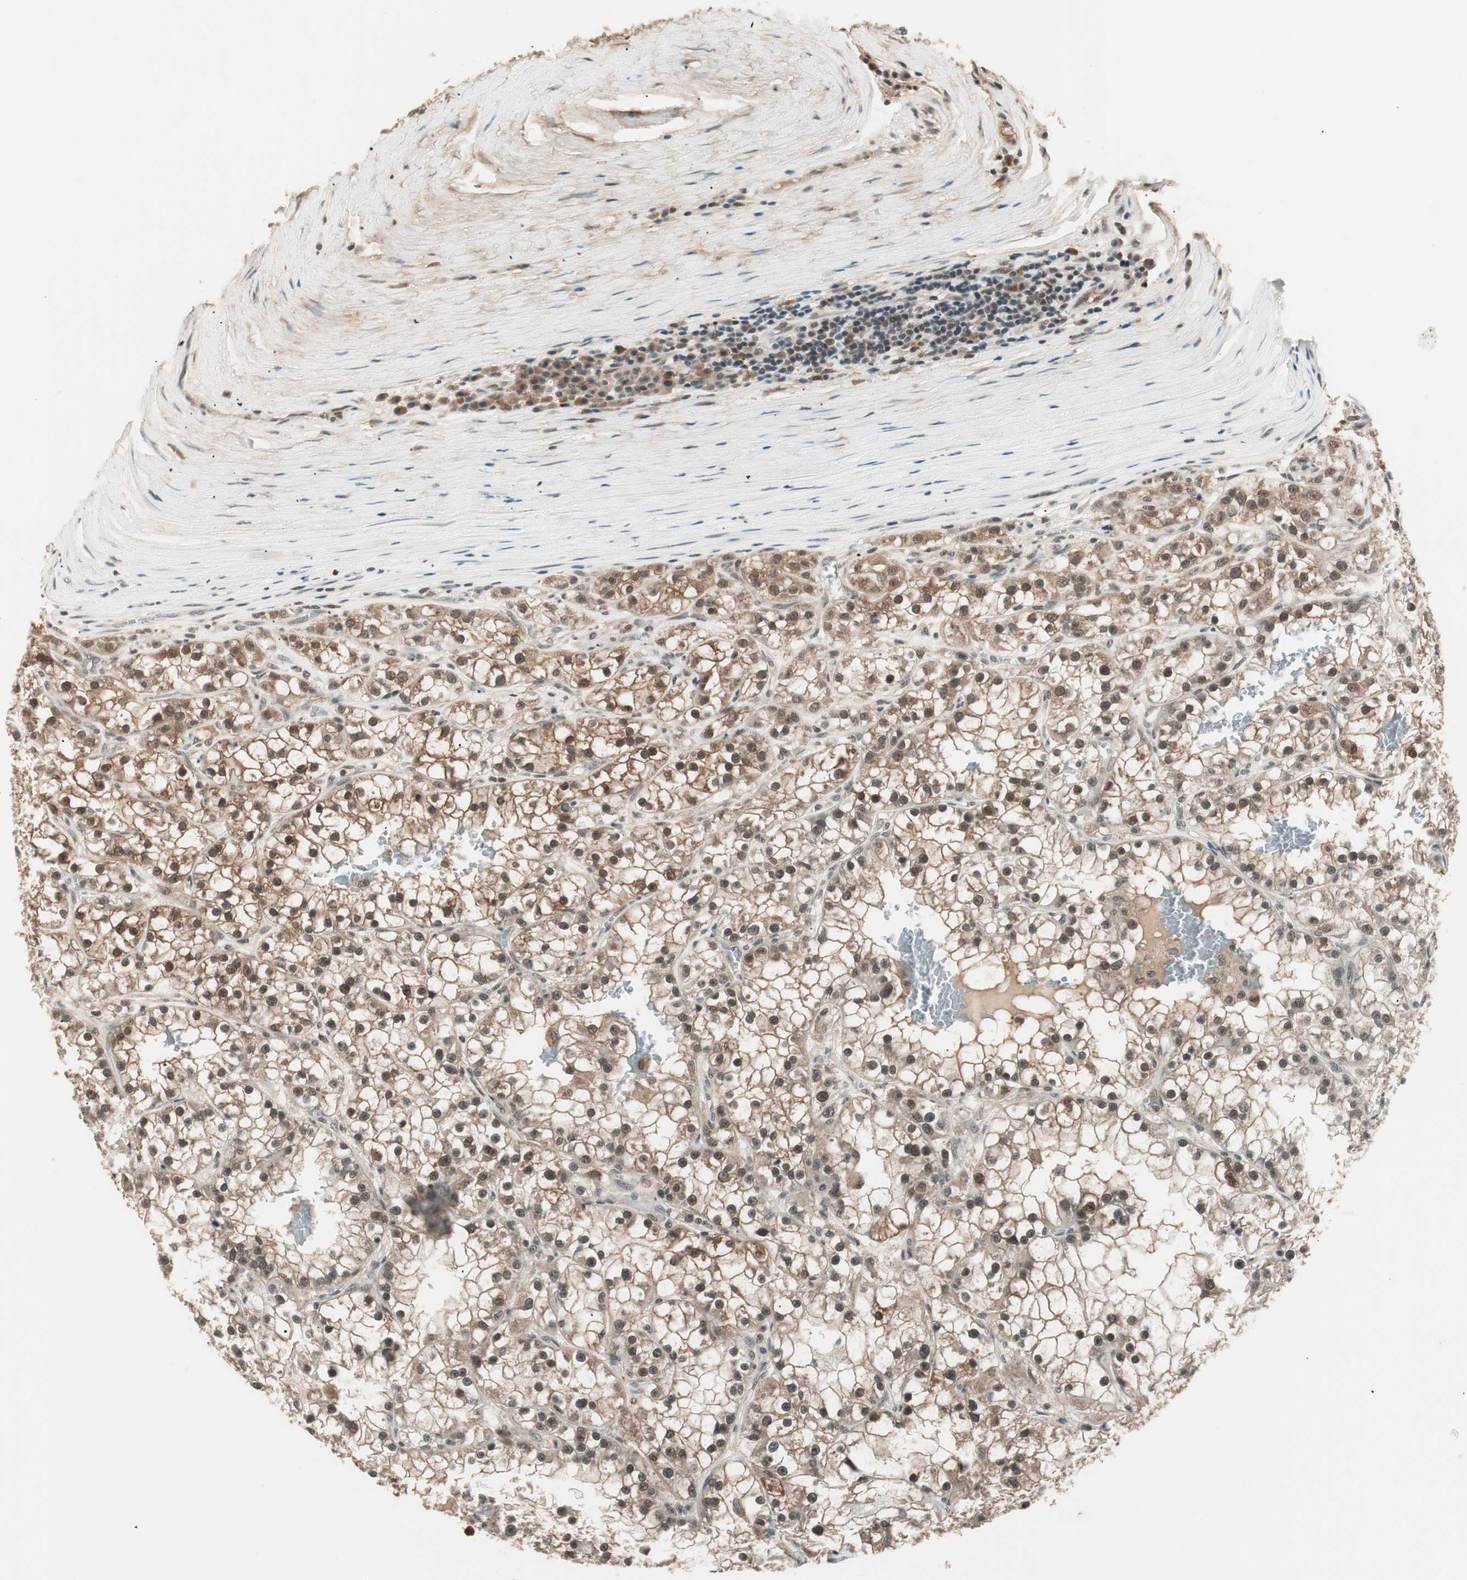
{"staining": {"intensity": "moderate", "quantity": "25%-75%", "location": "nuclear"}, "tissue": "renal cancer", "cell_type": "Tumor cells", "image_type": "cancer", "snomed": [{"axis": "morphology", "description": "Adenocarcinoma, NOS"}, {"axis": "topography", "description": "Kidney"}], "caption": "A brown stain labels moderate nuclear positivity of a protein in human renal cancer (adenocarcinoma) tumor cells.", "gene": "NFRKB", "patient": {"sex": "female", "age": 52}}